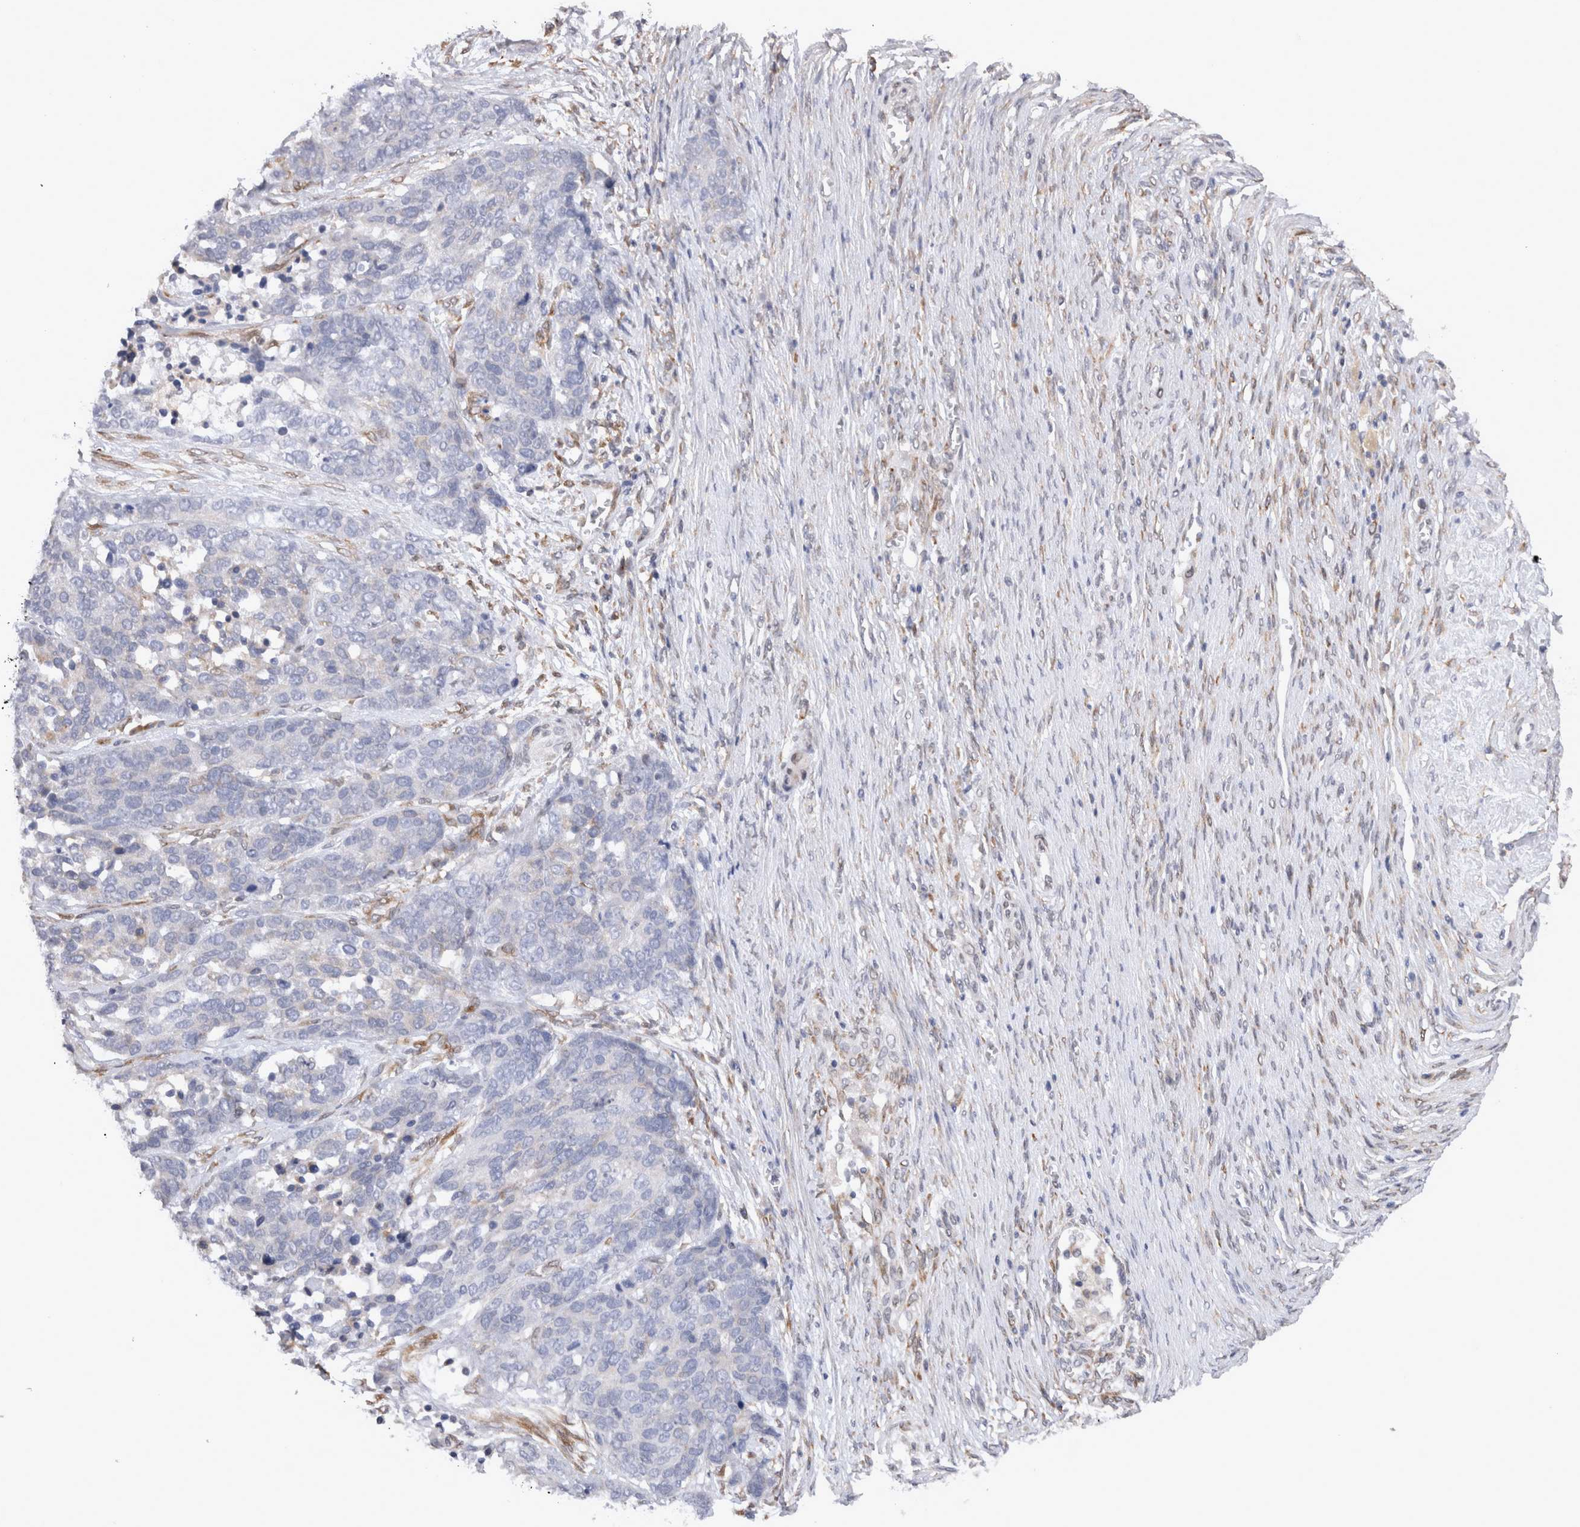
{"staining": {"intensity": "negative", "quantity": "none", "location": "none"}, "tissue": "ovarian cancer", "cell_type": "Tumor cells", "image_type": "cancer", "snomed": [{"axis": "morphology", "description": "Cystadenocarcinoma, serous, NOS"}, {"axis": "topography", "description": "Ovary"}], "caption": "A photomicrograph of serous cystadenocarcinoma (ovarian) stained for a protein reveals no brown staining in tumor cells.", "gene": "VCPIP1", "patient": {"sex": "female", "age": 44}}